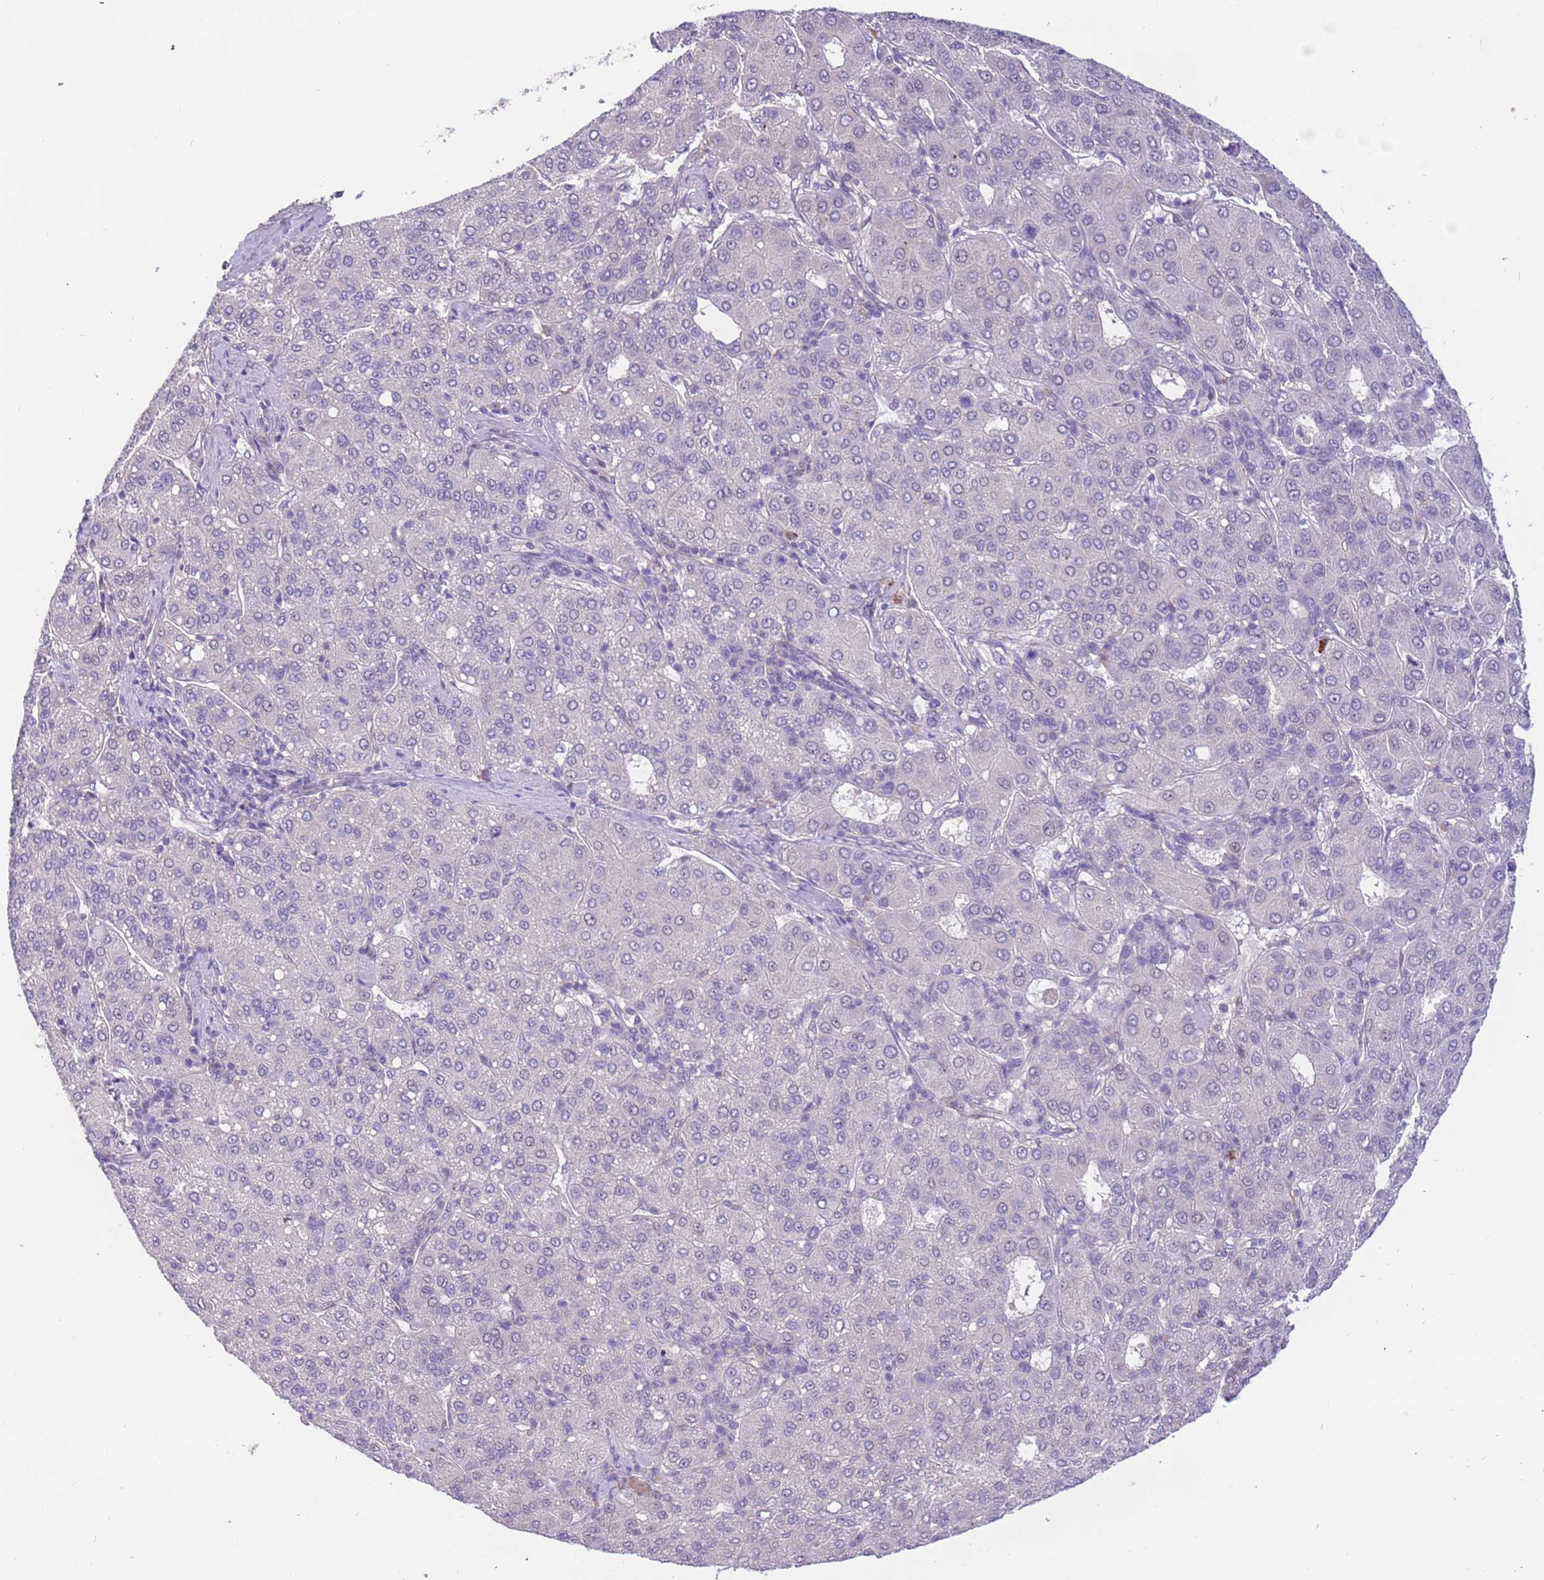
{"staining": {"intensity": "negative", "quantity": "none", "location": "none"}, "tissue": "liver cancer", "cell_type": "Tumor cells", "image_type": "cancer", "snomed": [{"axis": "morphology", "description": "Carcinoma, Hepatocellular, NOS"}, {"axis": "topography", "description": "Liver"}], "caption": "Immunohistochemistry of human hepatocellular carcinoma (liver) exhibits no staining in tumor cells.", "gene": "MAGEF1", "patient": {"sex": "male", "age": 65}}